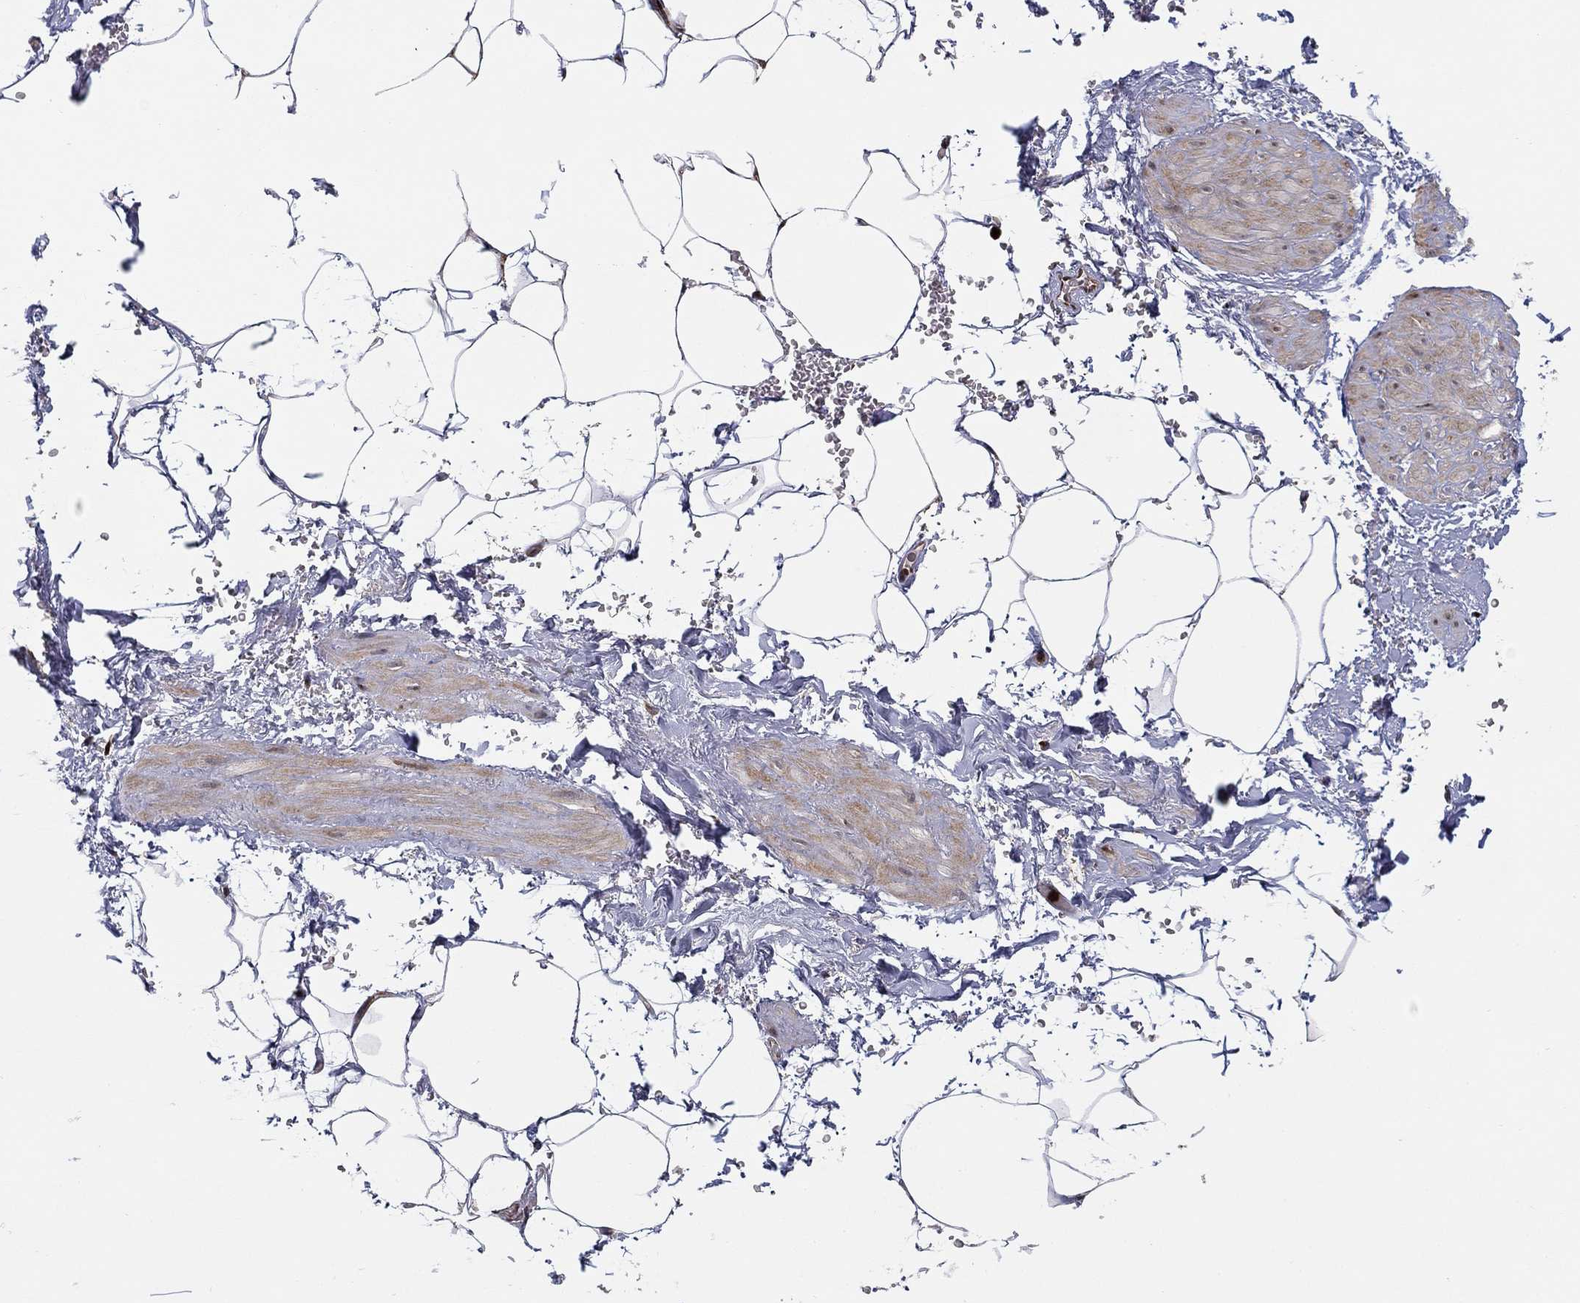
{"staining": {"intensity": "negative", "quantity": "none", "location": "none"}, "tissue": "adipose tissue", "cell_type": "Adipocytes", "image_type": "normal", "snomed": [{"axis": "morphology", "description": "Normal tissue, NOS"}, {"axis": "topography", "description": "Soft tissue"}, {"axis": "topography", "description": "Adipose tissue"}, {"axis": "topography", "description": "Vascular tissue"}, {"axis": "topography", "description": "Peripheral nerve tissue"}], "caption": "Immunohistochemical staining of benign adipose tissue demonstrates no significant staining in adipocytes.", "gene": "LPCAT4", "patient": {"sex": "male", "age": 68}}